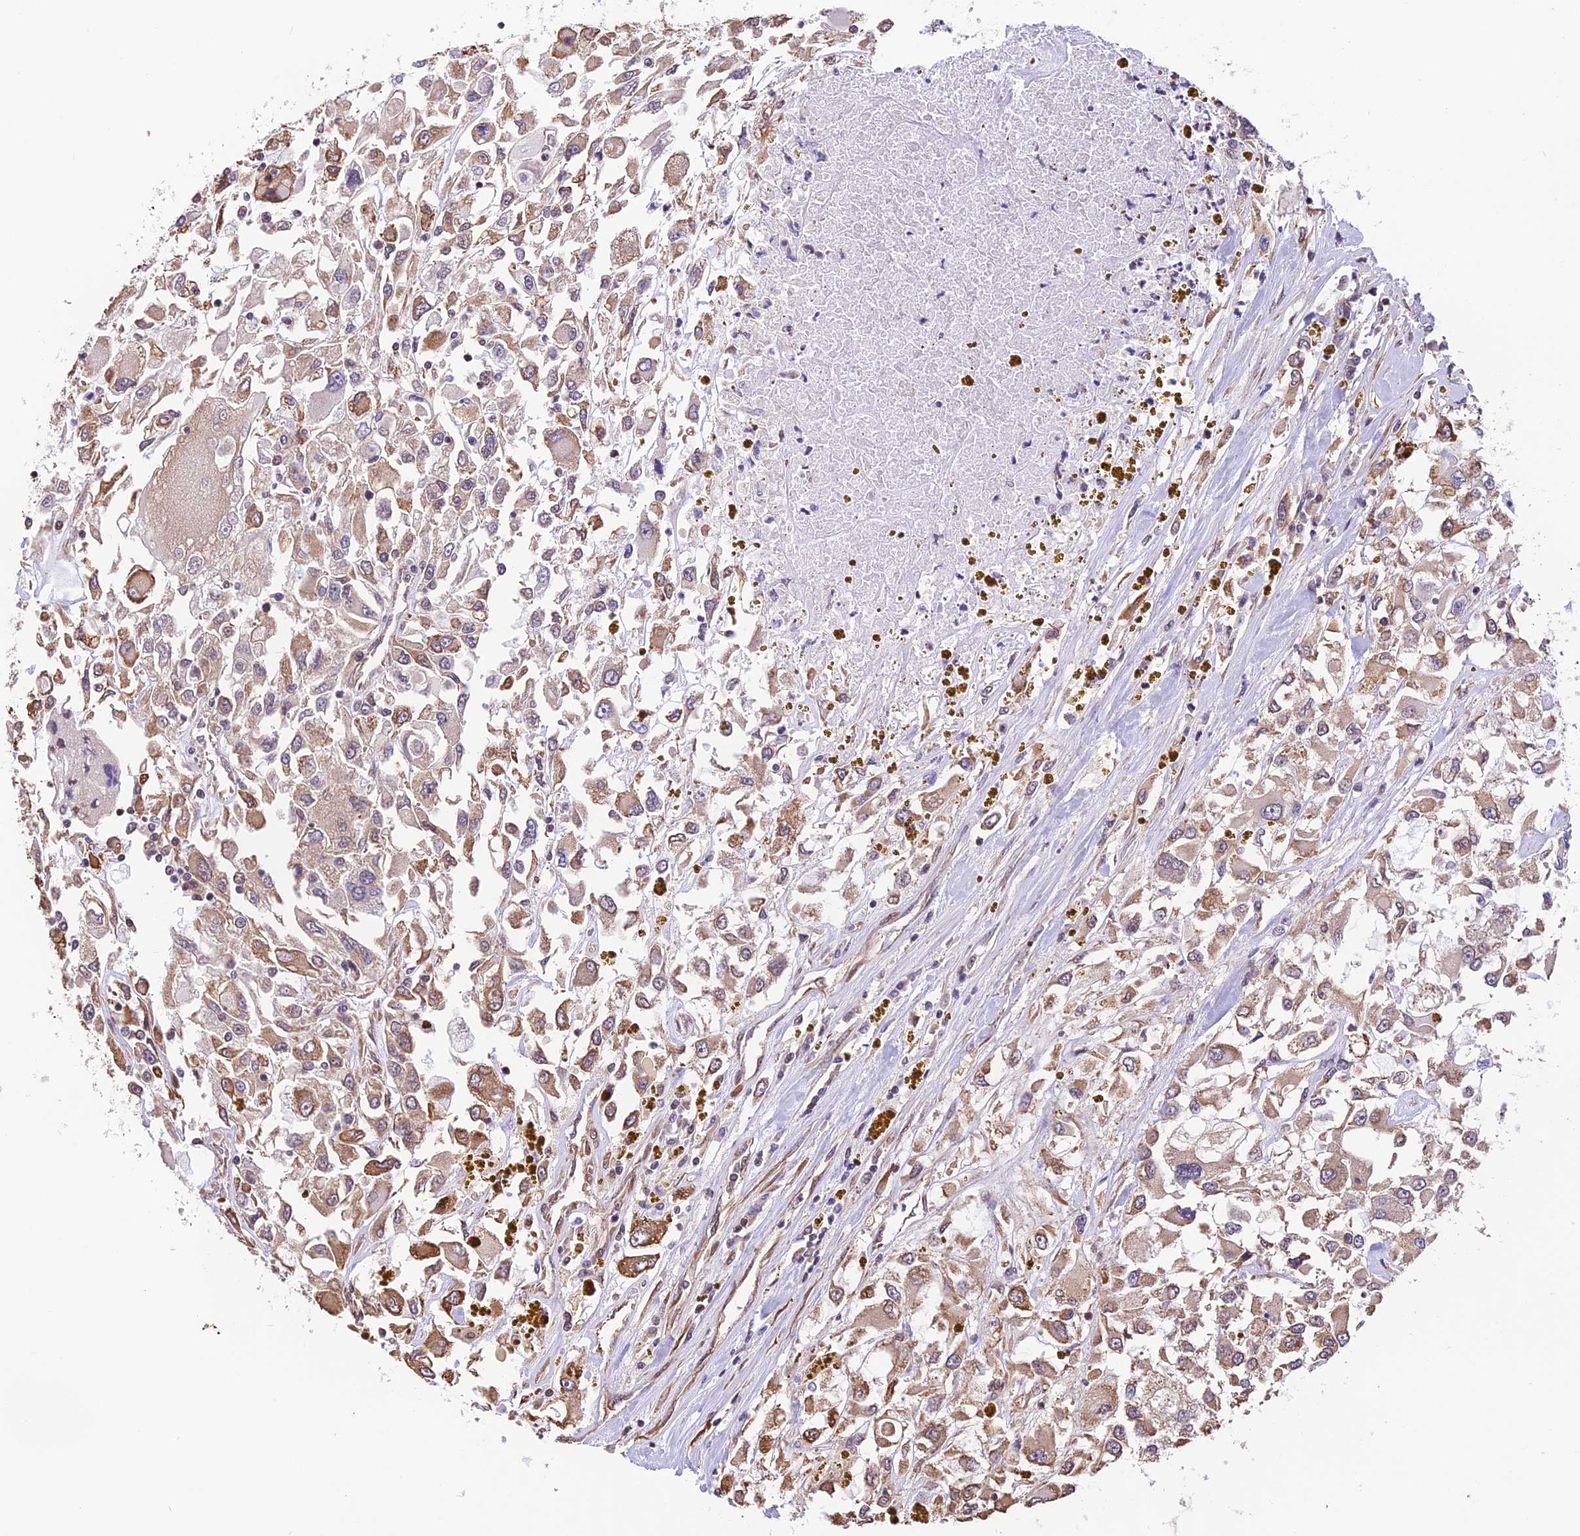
{"staining": {"intensity": "moderate", "quantity": ">75%", "location": "cytoplasmic/membranous"}, "tissue": "renal cancer", "cell_type": "Tumor cells", "image_type": "cancer", "snomed": [{"axis": "morphology", "description": "Adenocarcinoma, NOS"}, {"axis": "topography", "description": "Kidney"}], "caption": "This photomicrograph exhibits renal cancer stained with IHC to label a protein in brown. The cytoplasmic/membranous of tumor cells show moderate positivity for the protein. Nuclei are counter-stained blue.", "gene": "ZC3H4", "patient": {"sex": "female", "age": 52}}